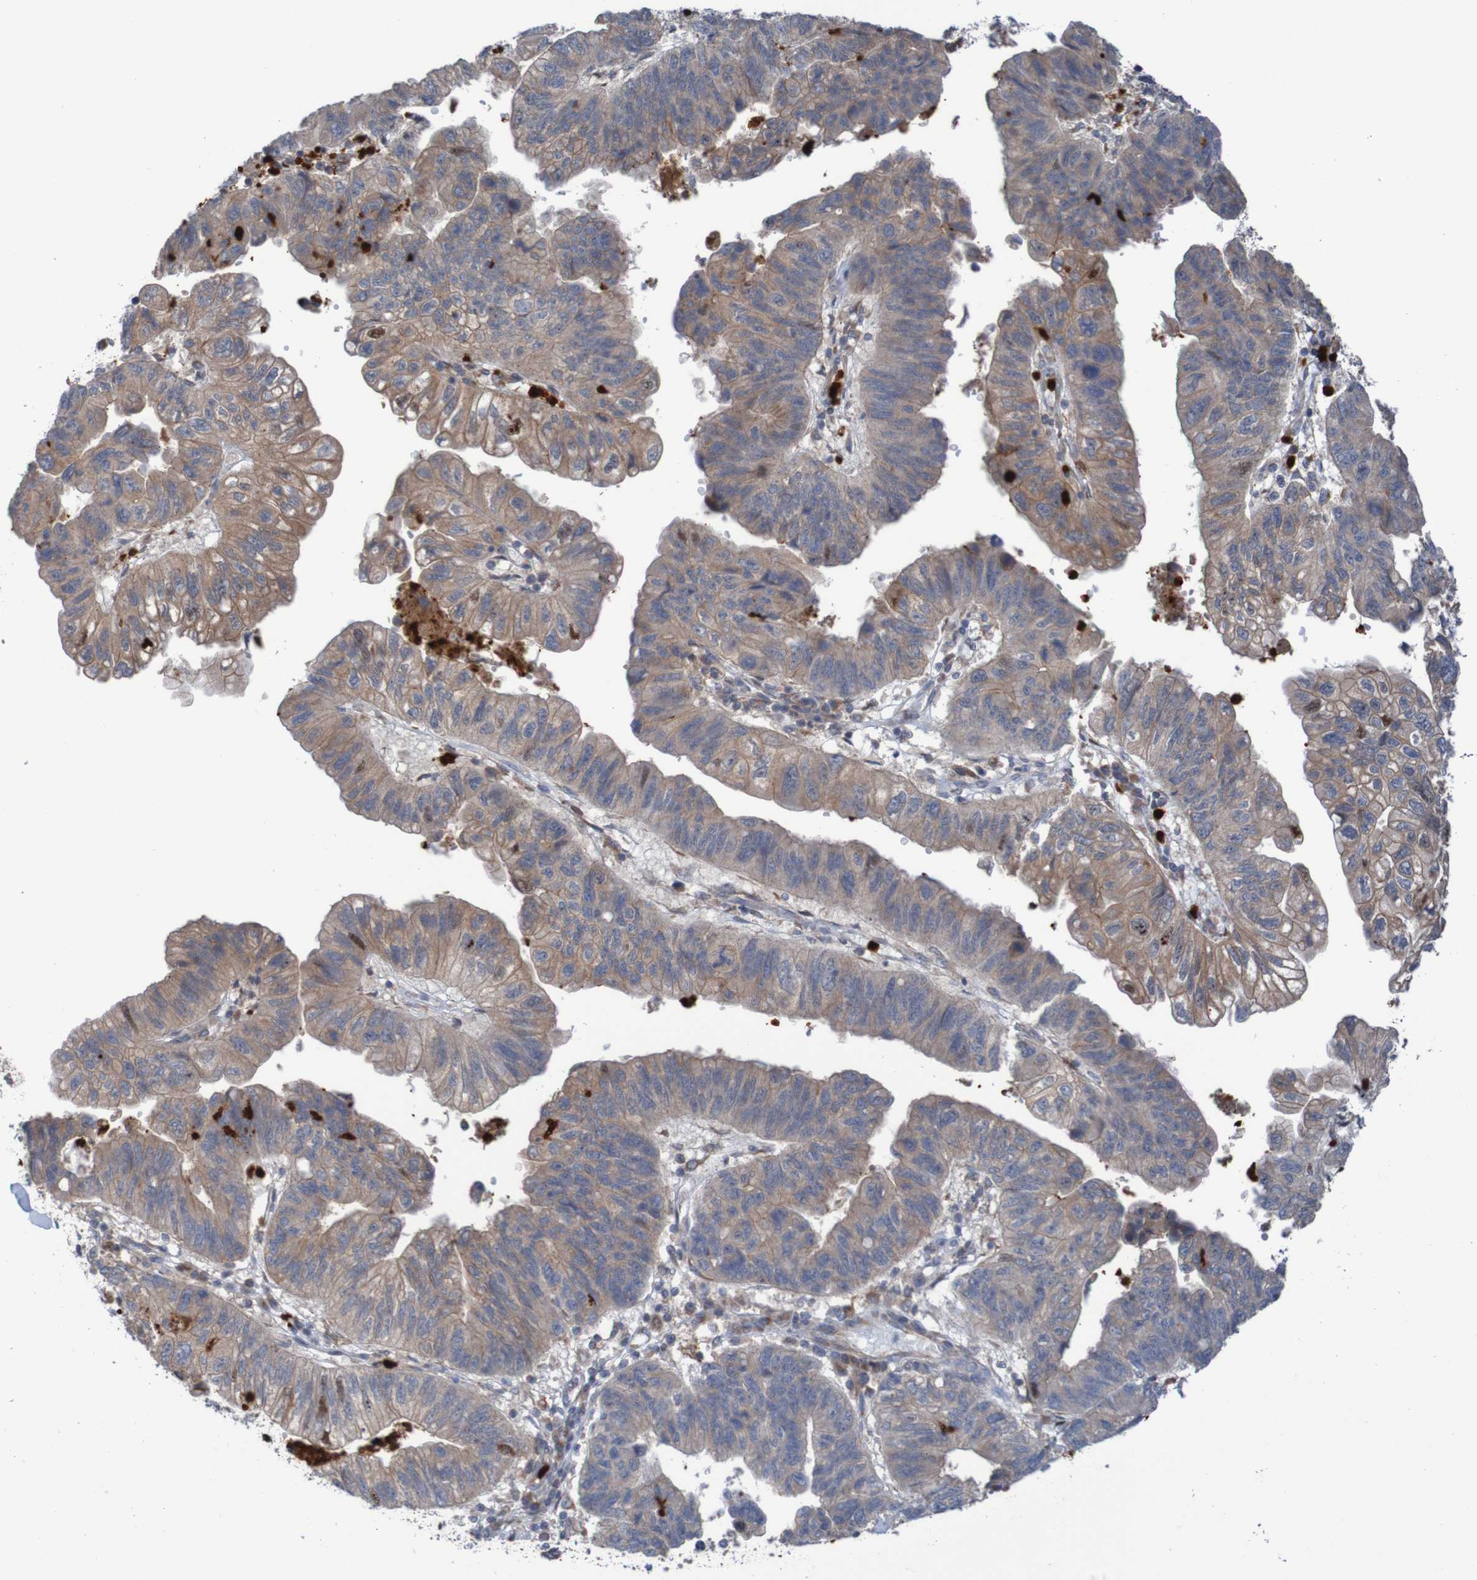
{"staining": {"intensity": "weak", "quantity": ">75%", "location": "cytoplasmic/membranous"}, "tissue": "stomach cancer", "cell_type": "Tumor cells", "image_type": "cancer", "snomed": [{"axis": "morphology", "description": "Adenocarcinoma, NOS"}, {"axis": "topography", "description": "Stomach"}], "caption": "The image displays staining of stomach adenocarcinoma, revealing weak cytoplasmic/membranous protein staining (brown color) within tumor cells.", "gene": "PARP4", "patient": {"sex": "male", "age": 59}}